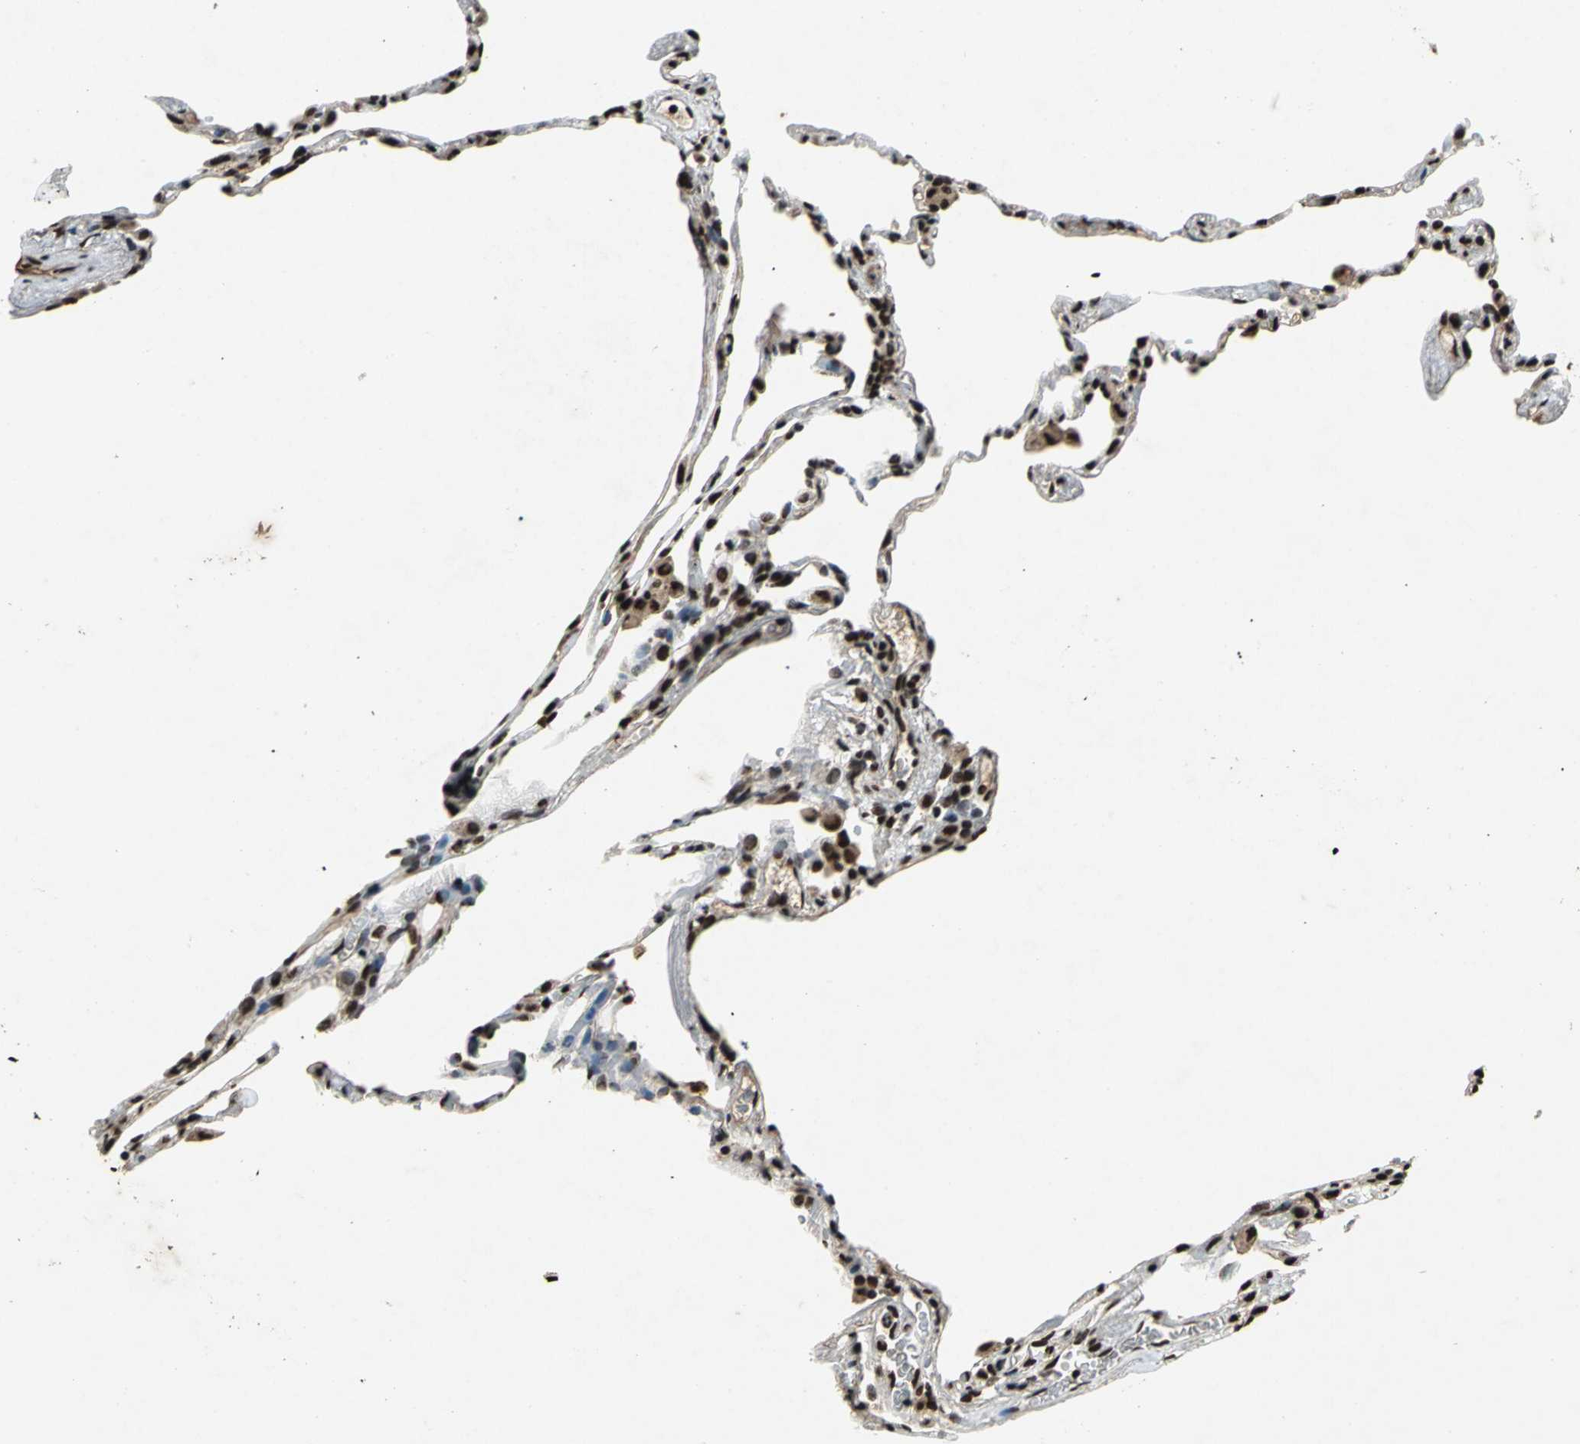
{"staining": {"intensity": "strong", "quantity": ">75%", "location": "nuclear"}, "tissue": "lung", "cell_type": "Alveolar cells", "image_type": "normal", "snomed": [{"axis": "morphology", "description": "Normal tissue, NOS"}, {"axis": "topography", "description": "Lung"}], "caption": "The micrograph shows a brown stain indicating the presence of a protein in the nuclear of alveolar cells in lung.", "gene": "MTA2", "patient": {"sex": "male", "age": 59}}